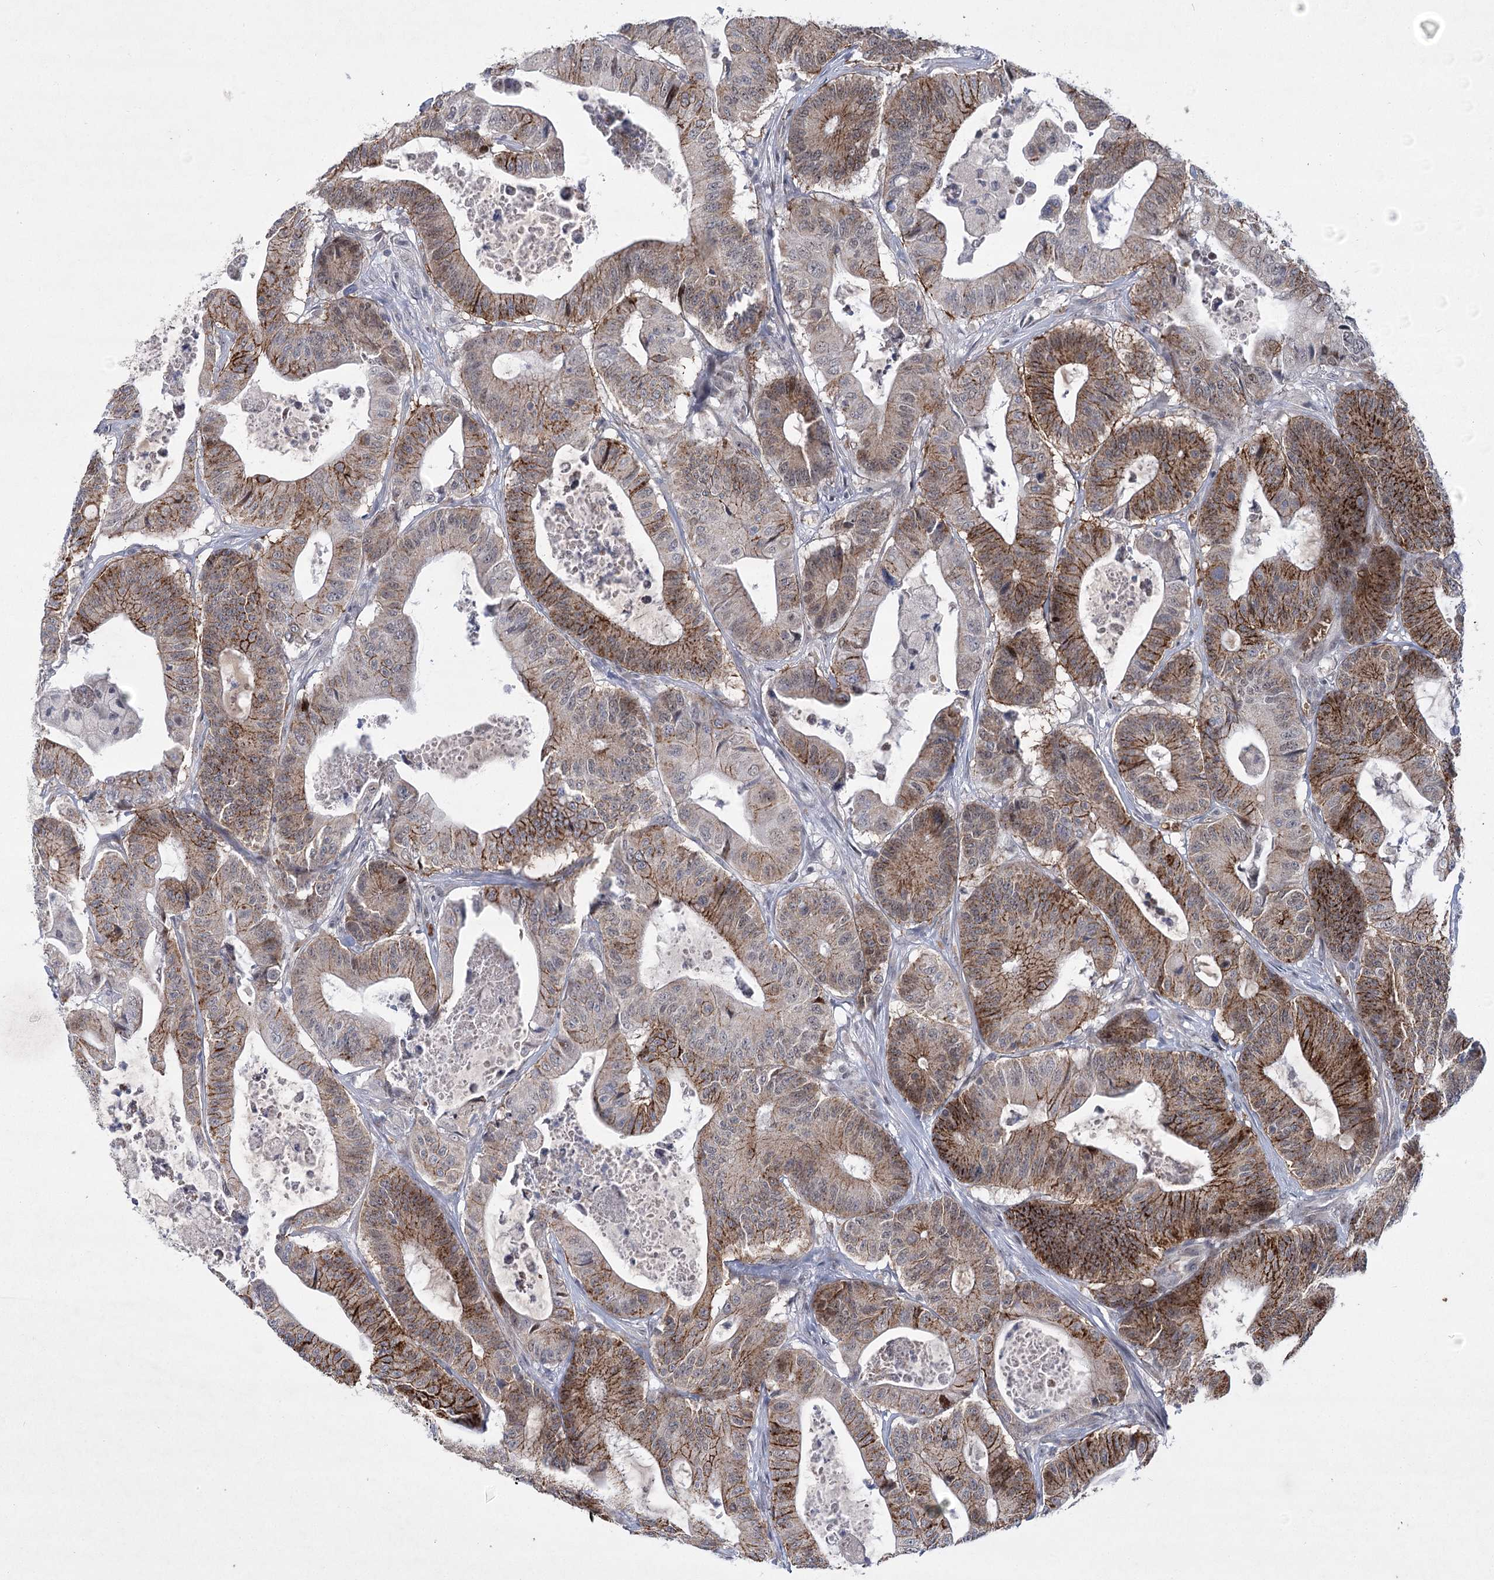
{"staining": {"intensity": "strong", "quantity": "25%-75%", "location": "cytoplasmic/membranous"}, "tissue": "colorectal cancer", "cell_type": "Tumor cells", "image_type": "cancer", "snomed": [{"axis": "morphology", "description": "Adenocarcinoma, NOS"}, {"axis": "topography", "description": "Colon"}], "caption": "Brown immunohistochemical staining in colorectal adenocarcinoma shows strong cytoplasmic/membranous staining in approximately 25%-75% of tumor cells. (DAB (3,3'-diaminobenzidine) = brown stain, brightfield microscopy at high magnification).", "gene": "NSMCE4A", "patient": {"sex": "female", "age": 84}}